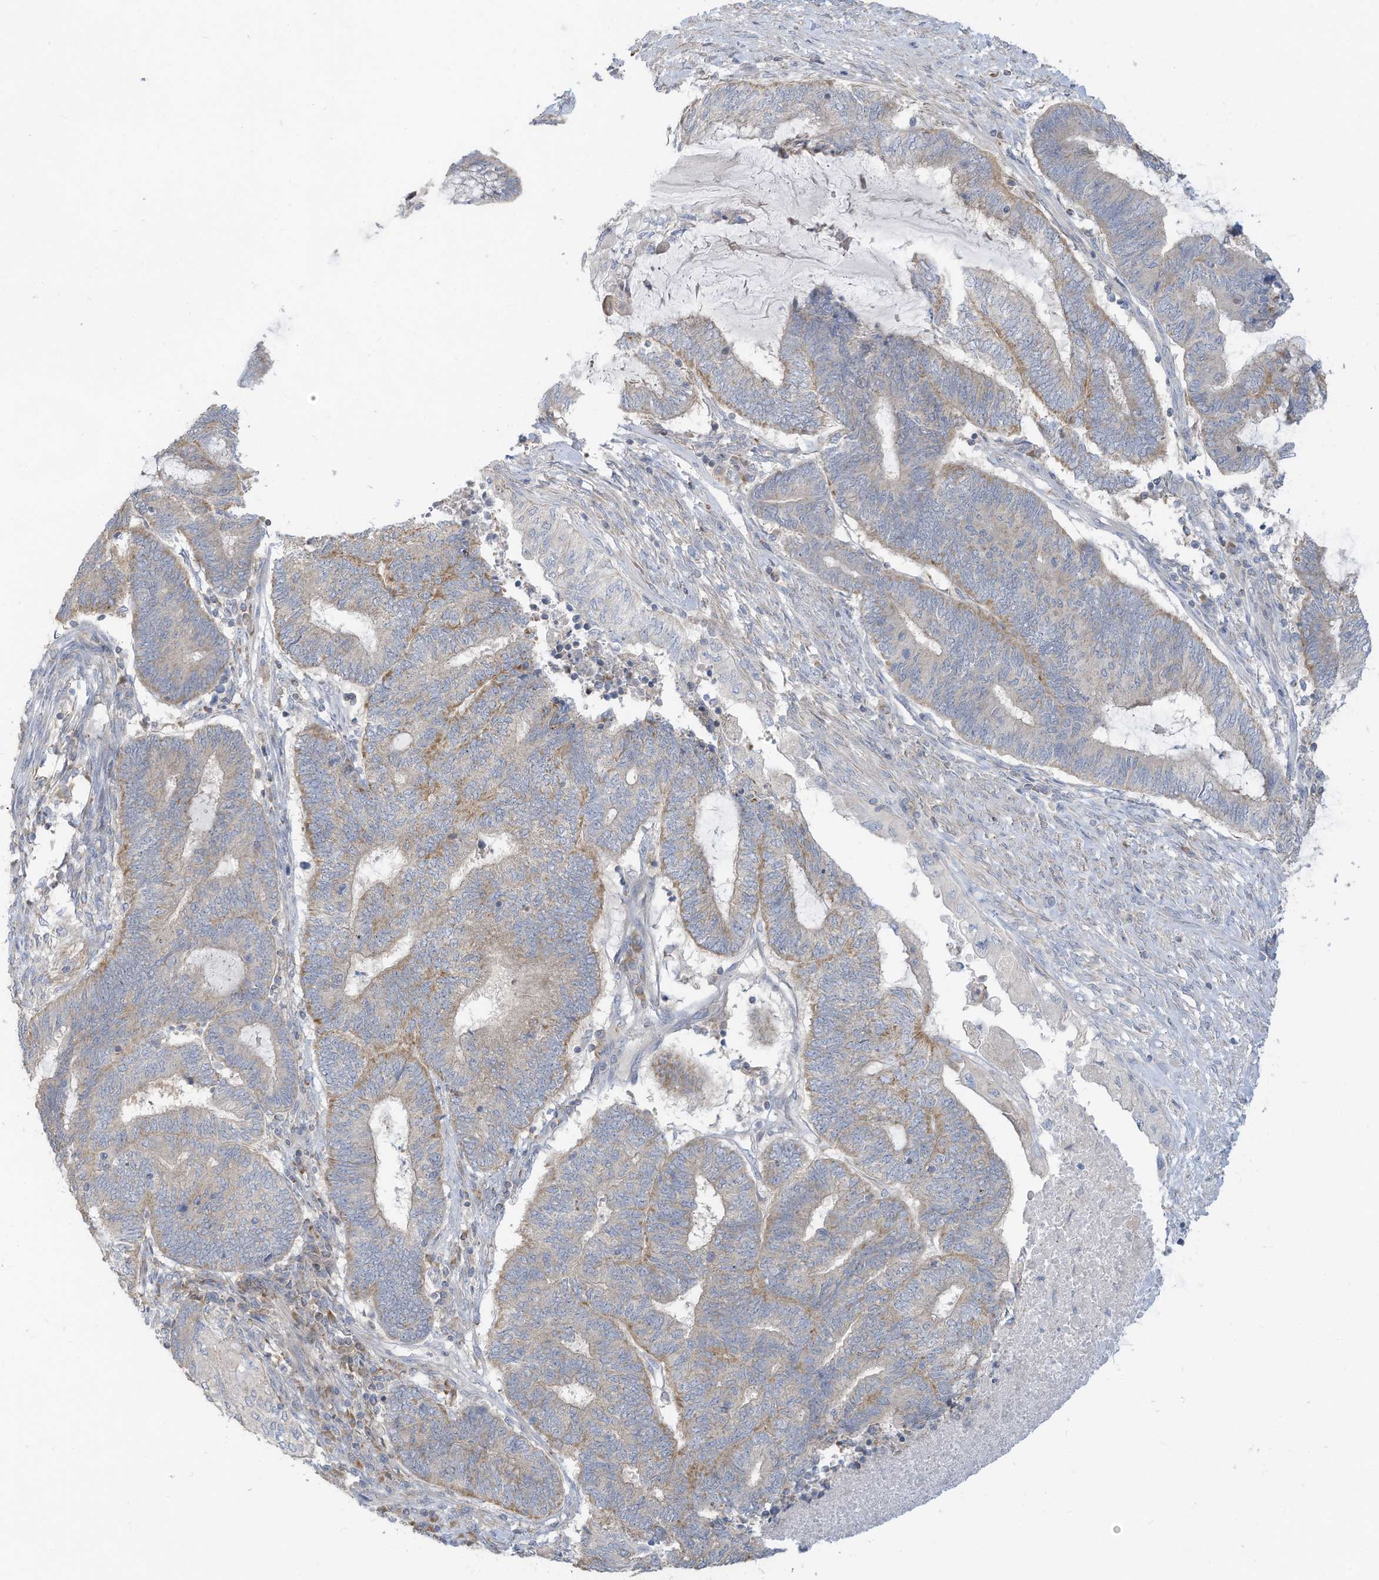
{"staining": {"intensity": "weak", "quantity": "25%-75%", "location": "cytoplasmic/membranous"}, "tissue": "endometrial cancer", "cell_type": "Tumor cells", "image_type": "cancer", "snomed": [{"axis": "morphology", "description": "Adenocarcinoma, NOS"}, {"axis": "topography", "description": "Uterus"}, {"axis": "topography", "description": "Endometrium"}], "caption": "Human adenocarcinoma (endometrial) stained with a protein marker demonstrates weak staining in tumor cells.", "gene": "GTPBP2", "patient": {"sex": "female", "age": 70}}